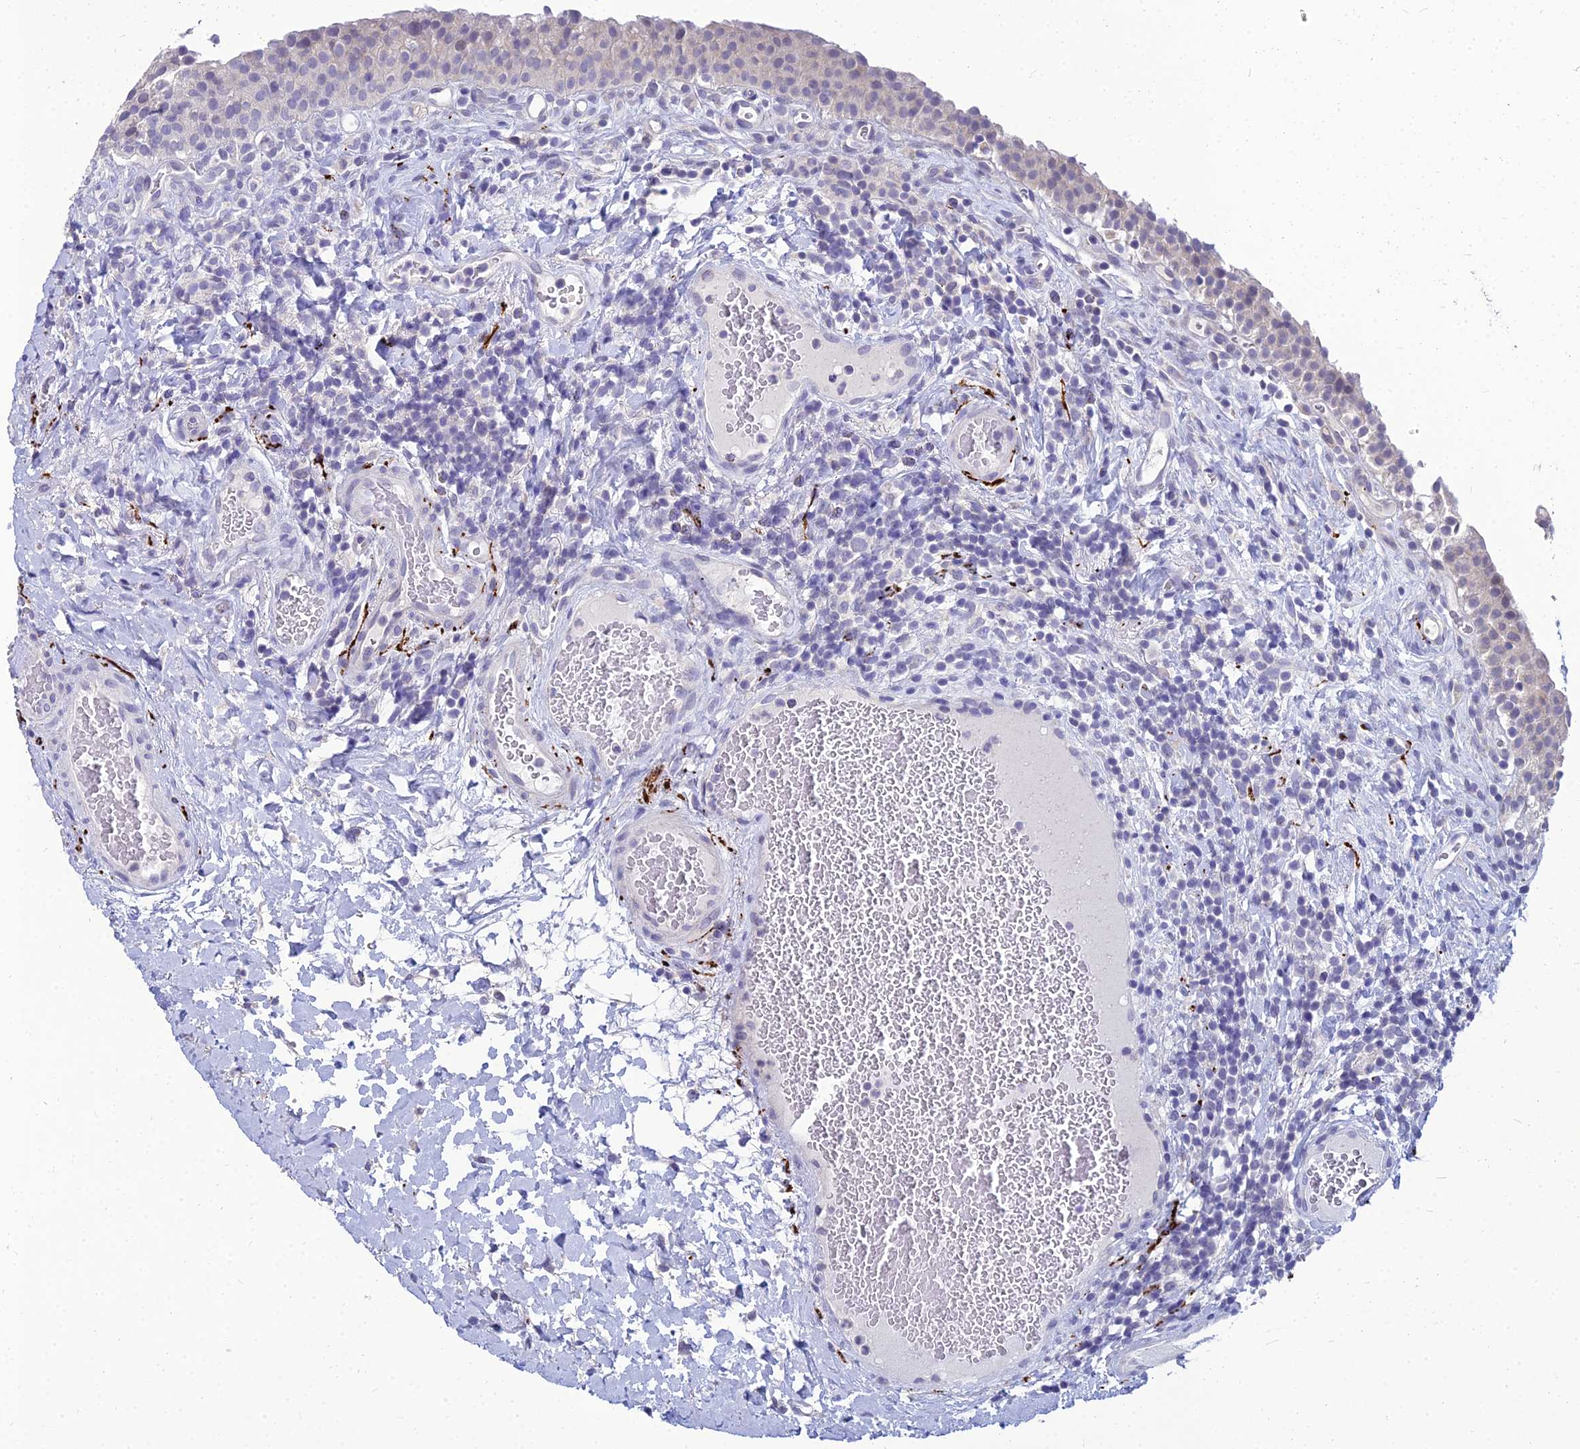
{"staining": {"intensity": "negative", "quantity": "none", "location": "none"}, "tissue": "urinary bladder", "cell_type": "Urothelial cells", "image_type": "normal", "snomed": [{"axis": "morphology", "description": "Normal tissue, NOS"}, {"axis": "morphology", "description": "Inflammation, NOS"}, {"axis": "topography", "description": "Urinary bladder"}], "caption": "This photomicrograph is of unremarkable urinary bladder stained with immunohistochemistry (IHC) to label a protein in brown with the nuclei are counter-stained blue. There is no staining in urothelial cells.", "gene": "NPY", "patient": {"sex": "male", "age": 64}}